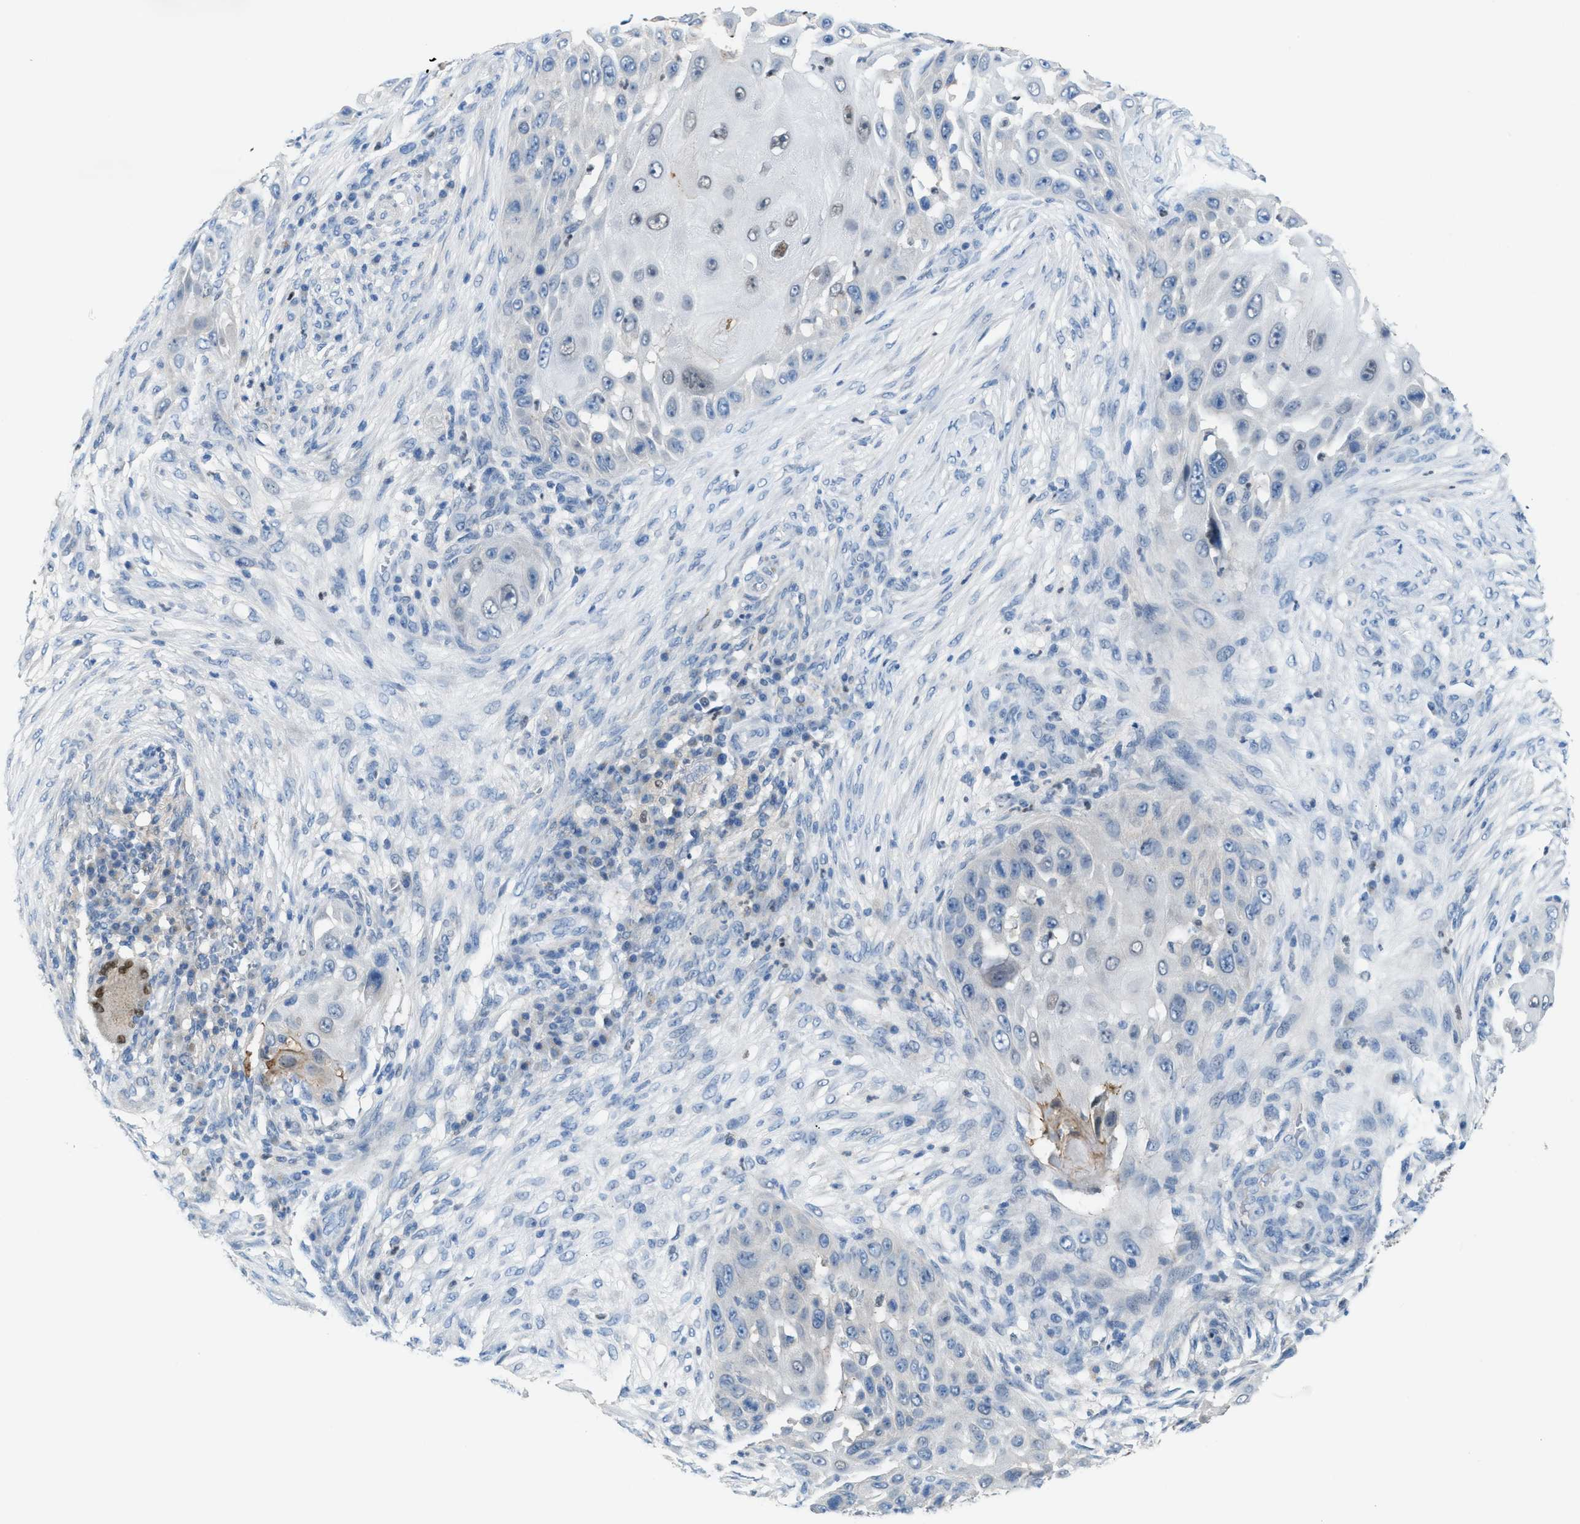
{"staining": {"intensity": "weak", "quantity": "<25%", "location": "nuclear"}, "tissue": "skin cancer", "cell_type": "Tumor cells", "image_type": "cancer", "snomed": [{"axis": "morphology", "description": "Squamous cell carcinoma, NOS"}, {"axis": "topography", "description": "Skin"}], "caption": "Immunohistochemical staining of human skin cancer shows no significant positivity in tumor cells.", "gene": "PPM1D", "patient": {"sex": "female", "age": 44}}